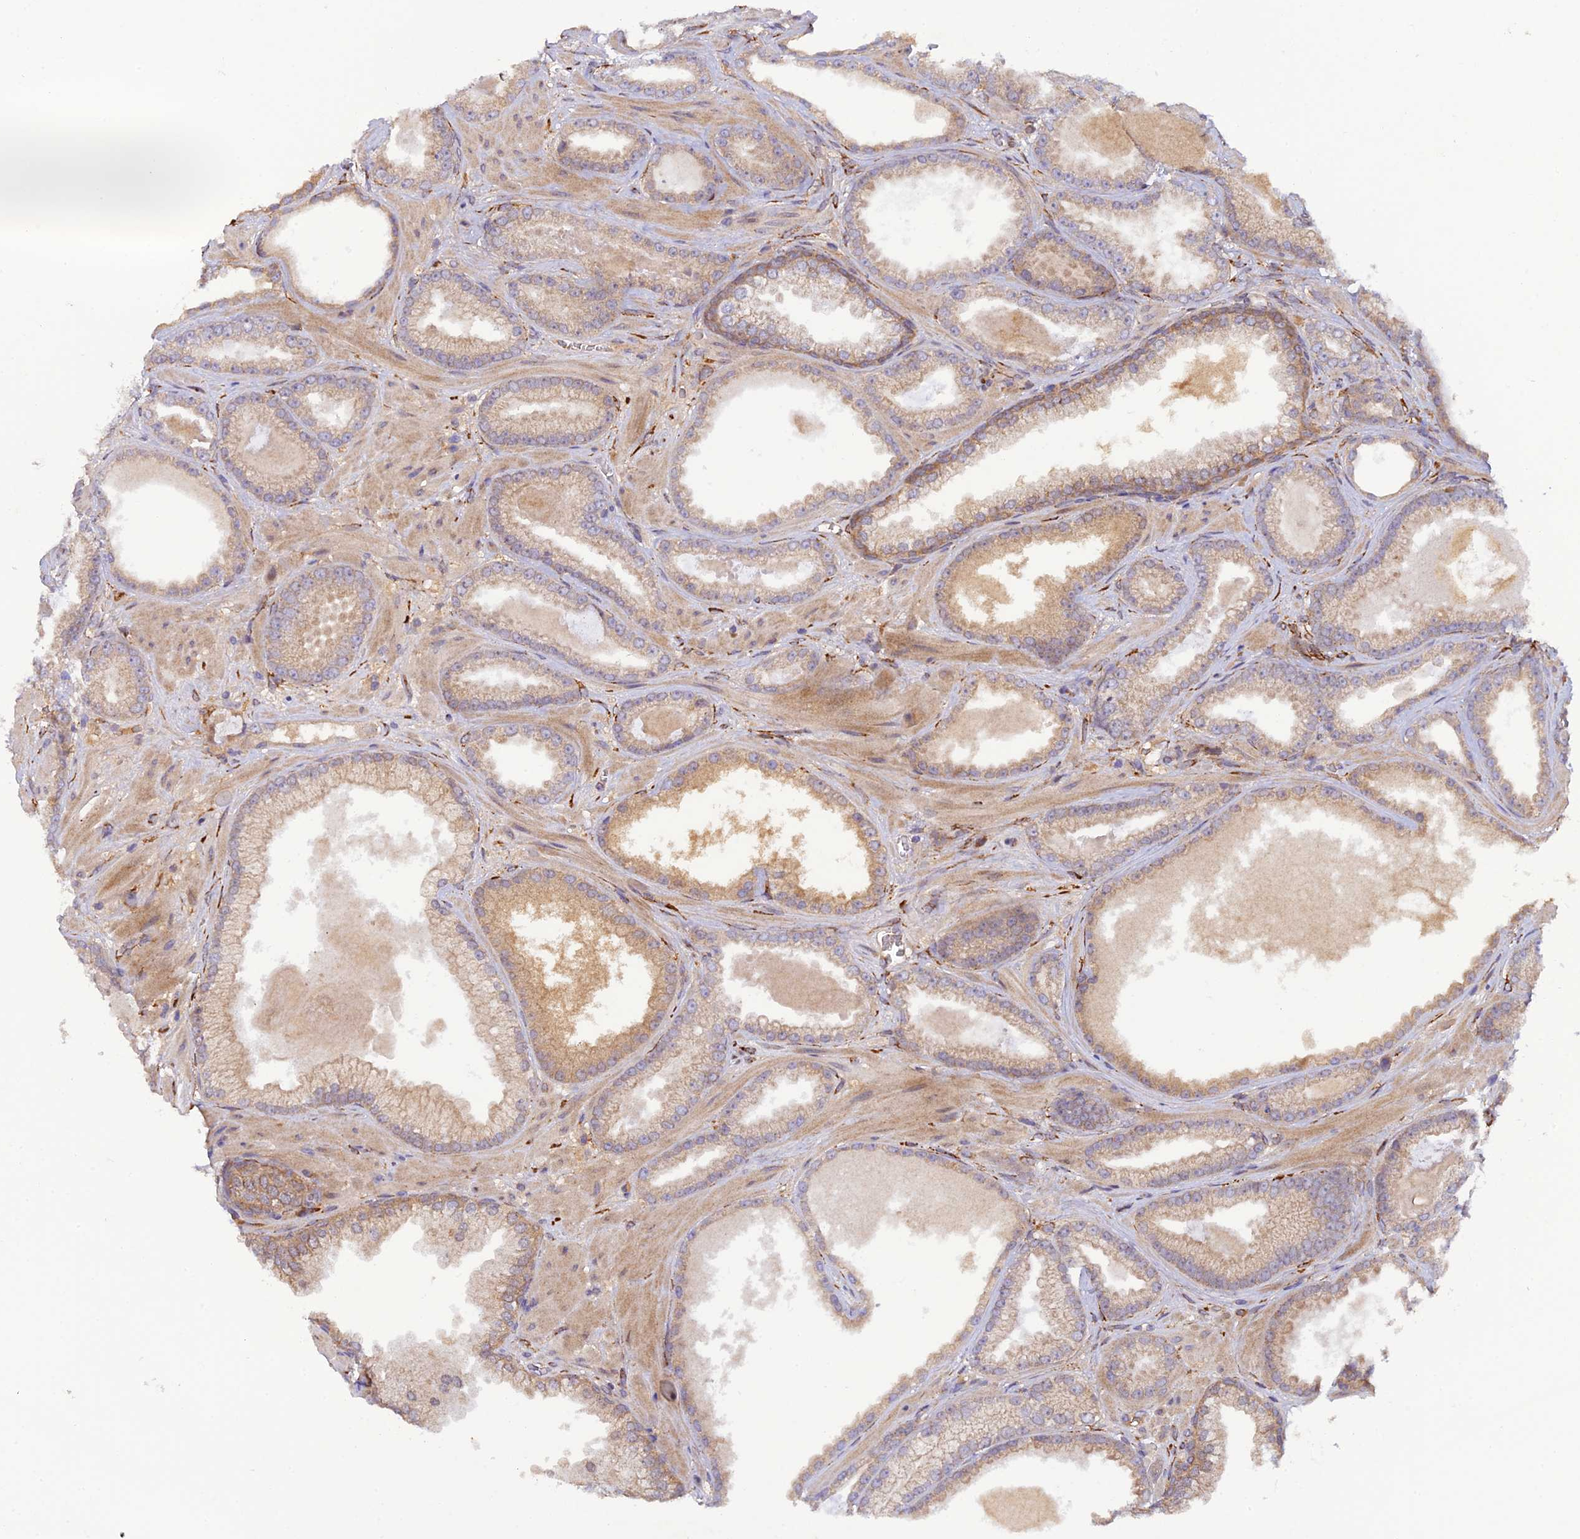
{"staining": {"intensity": "weak", "quantity": ">75%", "location": "cytoplasmic/membranous"}, "tissue": "prostate cancer", "cell_type": "Tumor cells", "image_type": "cancer", "snomed": [{"axis": "morphology", "description": "Adenocarcinoma, Low grade"}, {"axis": "topography", "description": "Prostate"}], "caption": "This histopathology image exhibits immunohistochemistry (IHC) staining of prostate cancer, with low weak cytoplasmic/membranous expression in about >75% of tumor cells.", "gene": "P3H3", "patient": {"sex": "male", "age": 57}}